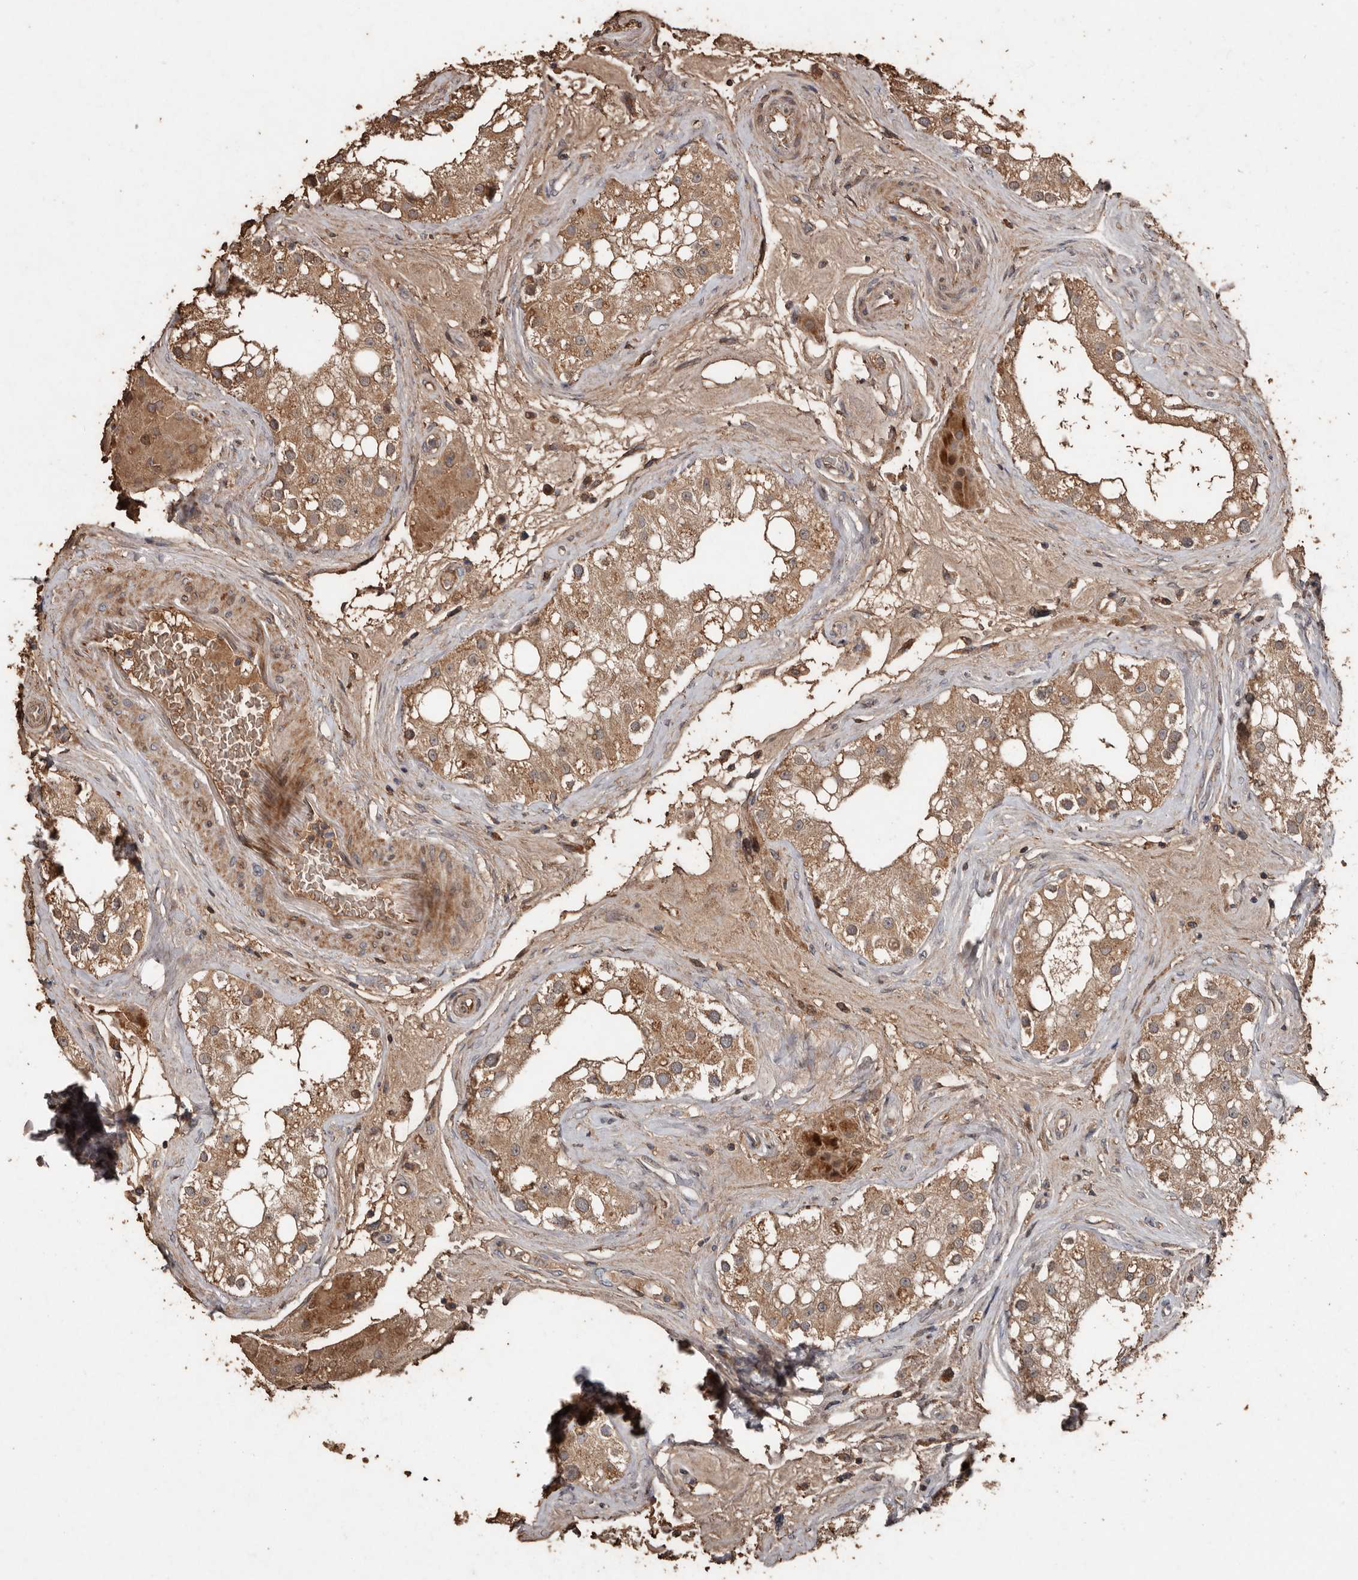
{"staining": {"intensity": "moderate", "quantity": ">75%", "location": "cytoplasmic/membranous"}, "tissue": "testis", "cell_type": "Cells in seminiferous ducts", "image_type": "normal", "snomed": [{"axis": "morphology", "description": "Normal tissue, NOS"}, {"axis": "topography", "description": "Testis"}], "caption": "Testis stained with DAB IHC shows medium levels of moderate cytoplasmic/membranous staining in approximately >75% of cells in seminiferous ducts.", "gene": "RANBP17", "patient": {"sex": "male", "age": 84}}